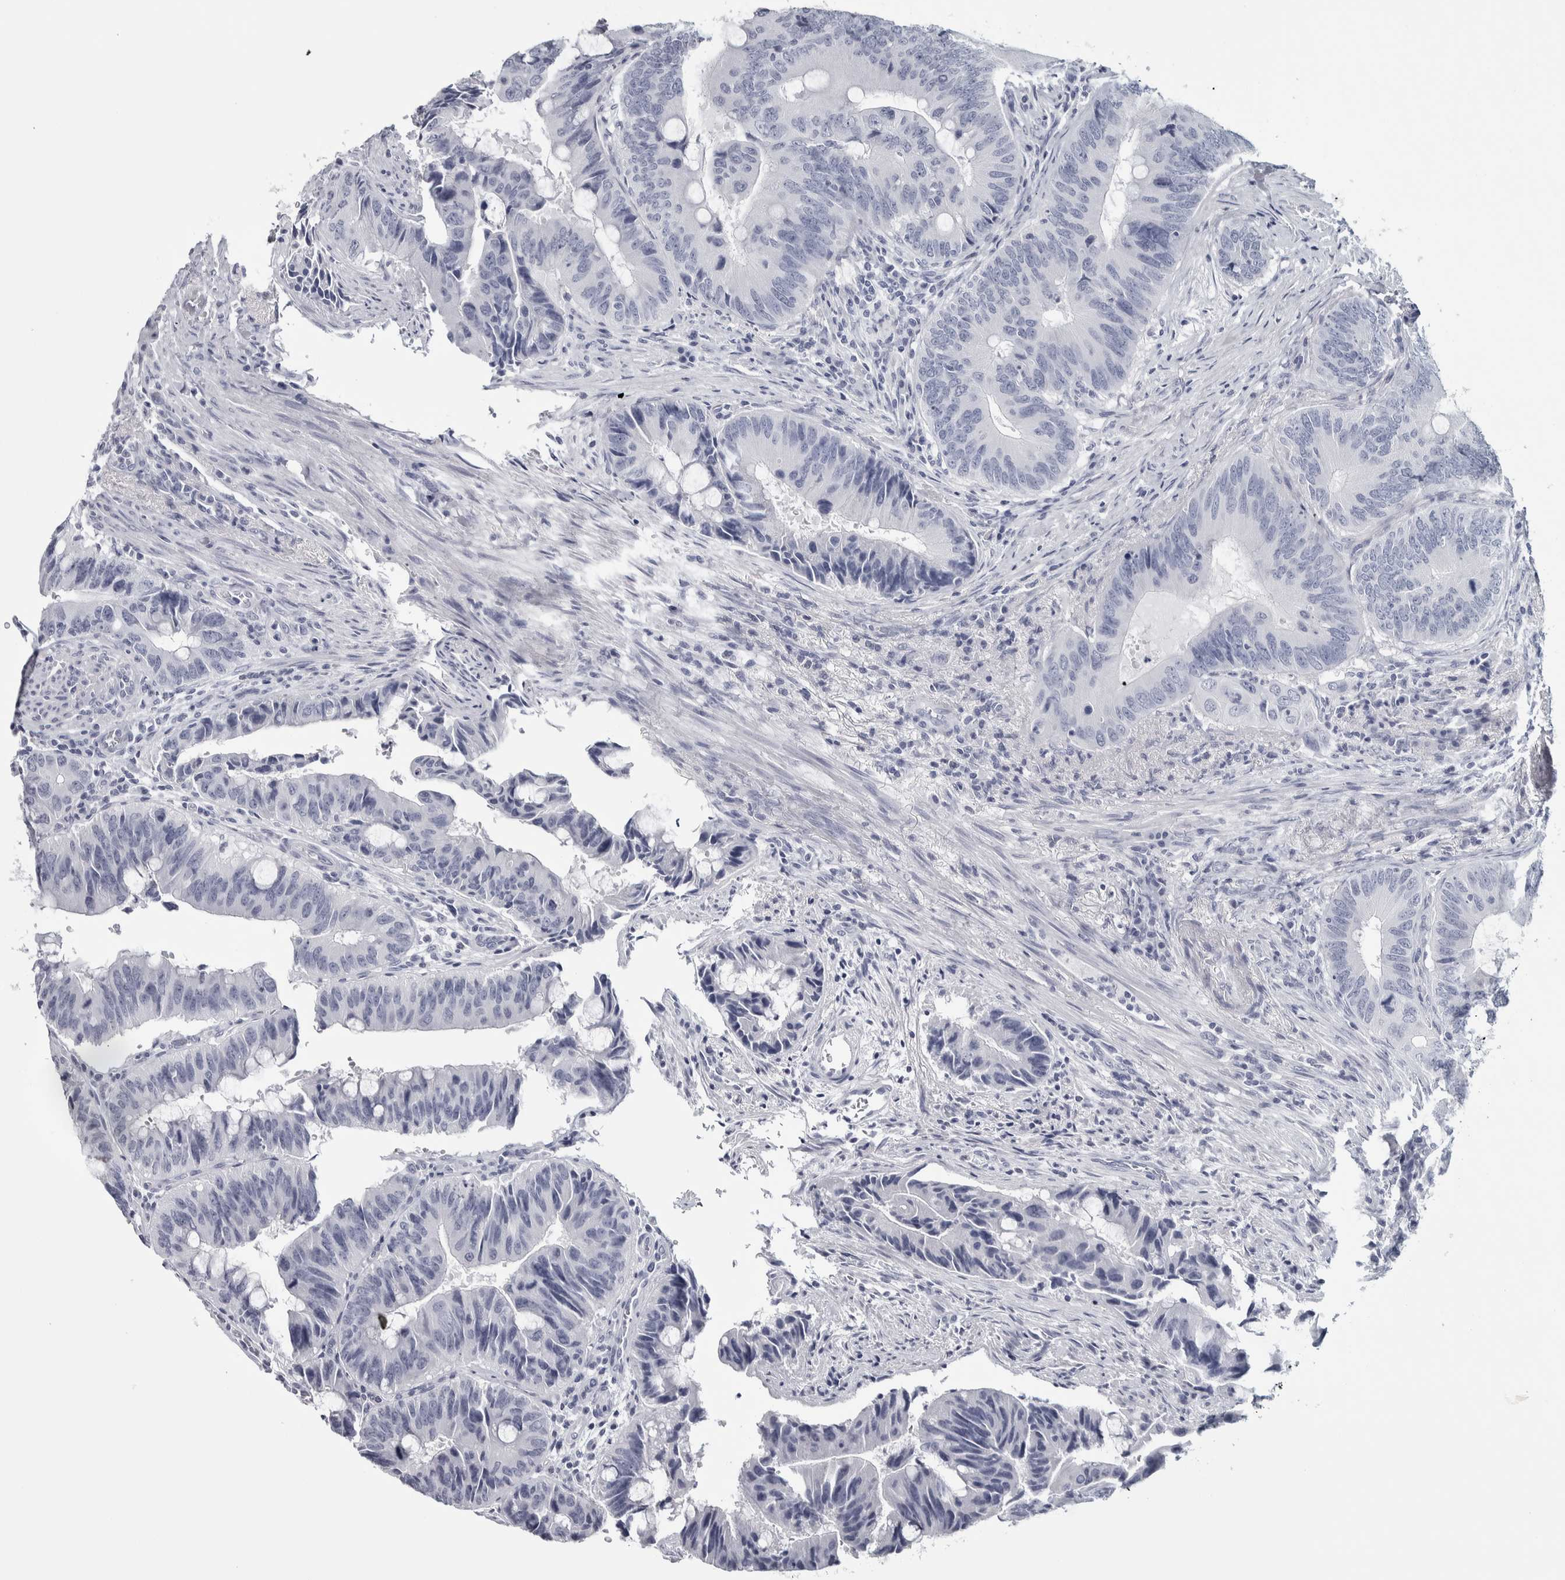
{"staining": {"intensity": "negative", "quantity": "none", "location": "none"}, "tissue": "colorectal cancer", "cell_type": "Tumor cells", "image_type": "cancer", "snomed": [{"axis": "morphology", "description": "Adenocarcinoma, NOS"}, {"axis": "topography", "description": "Colon"}], "caption": "Tumor cells are negative for protein expression in human colorectal cancer.", "gene": "NECAB1", "patient": {"sex": "male", "age": 71}}